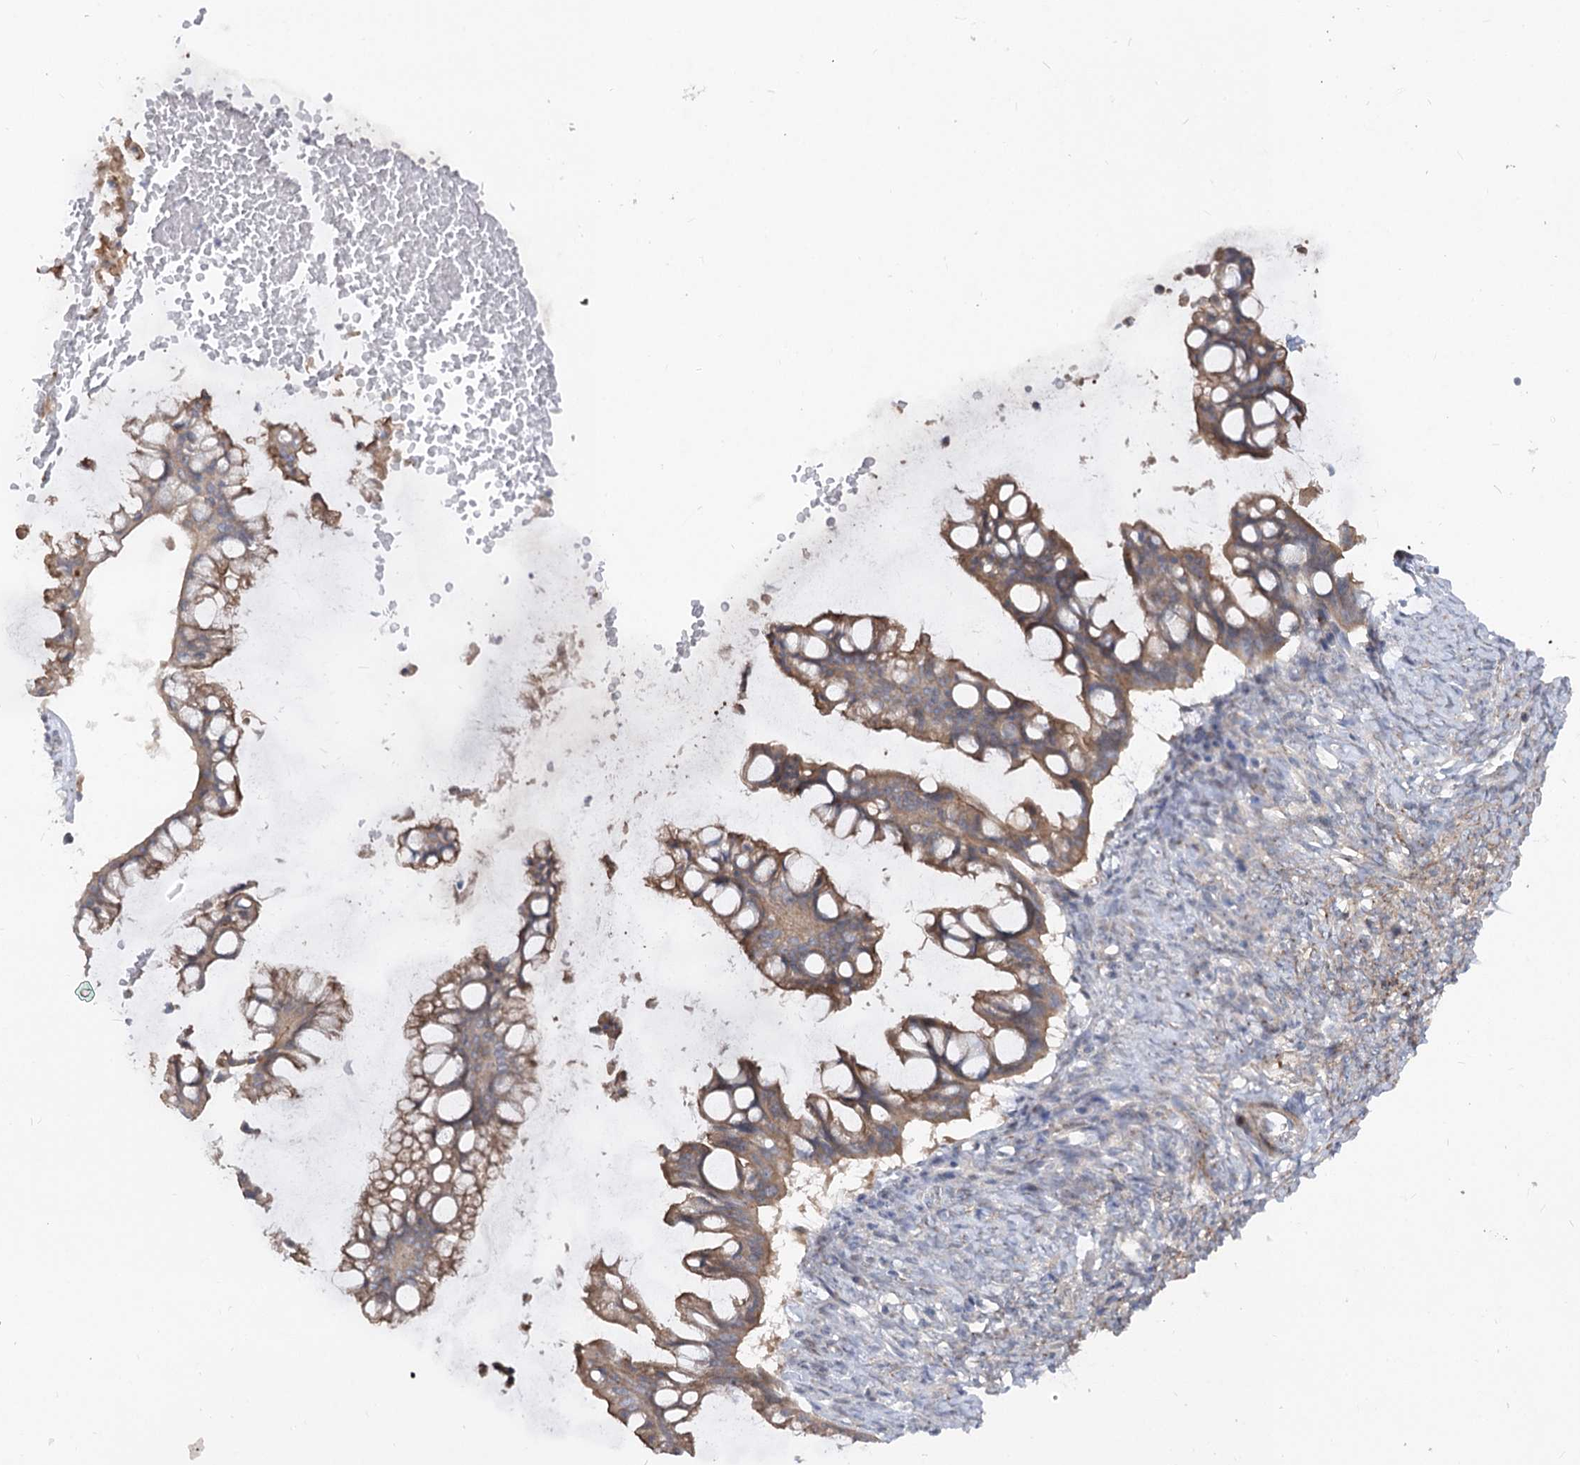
{"staining": {"intensity": "moderate", "quantity": ">75%", "location": "cytoplasmic/membranous"}, "tissue": "ovarian cancer", "cell_type": "Tumor cells", "image_type": "cancer", "snomed": [{"axis": "morphology", "description": "Cystadenocarcinoma, mucinous, NOS"}, {"axis": "topography", "description": "Ovary"}], "caption": "Ovarian cancer (mucinous cystadenocarcinoma) stained with immunohistochemistry (IHC) displays moderate cytoplasmic/membranous positivity in approximately >75% of tumor cells.", "gene": "FGF19", "patient": {"sex": "female", "age": 73}}